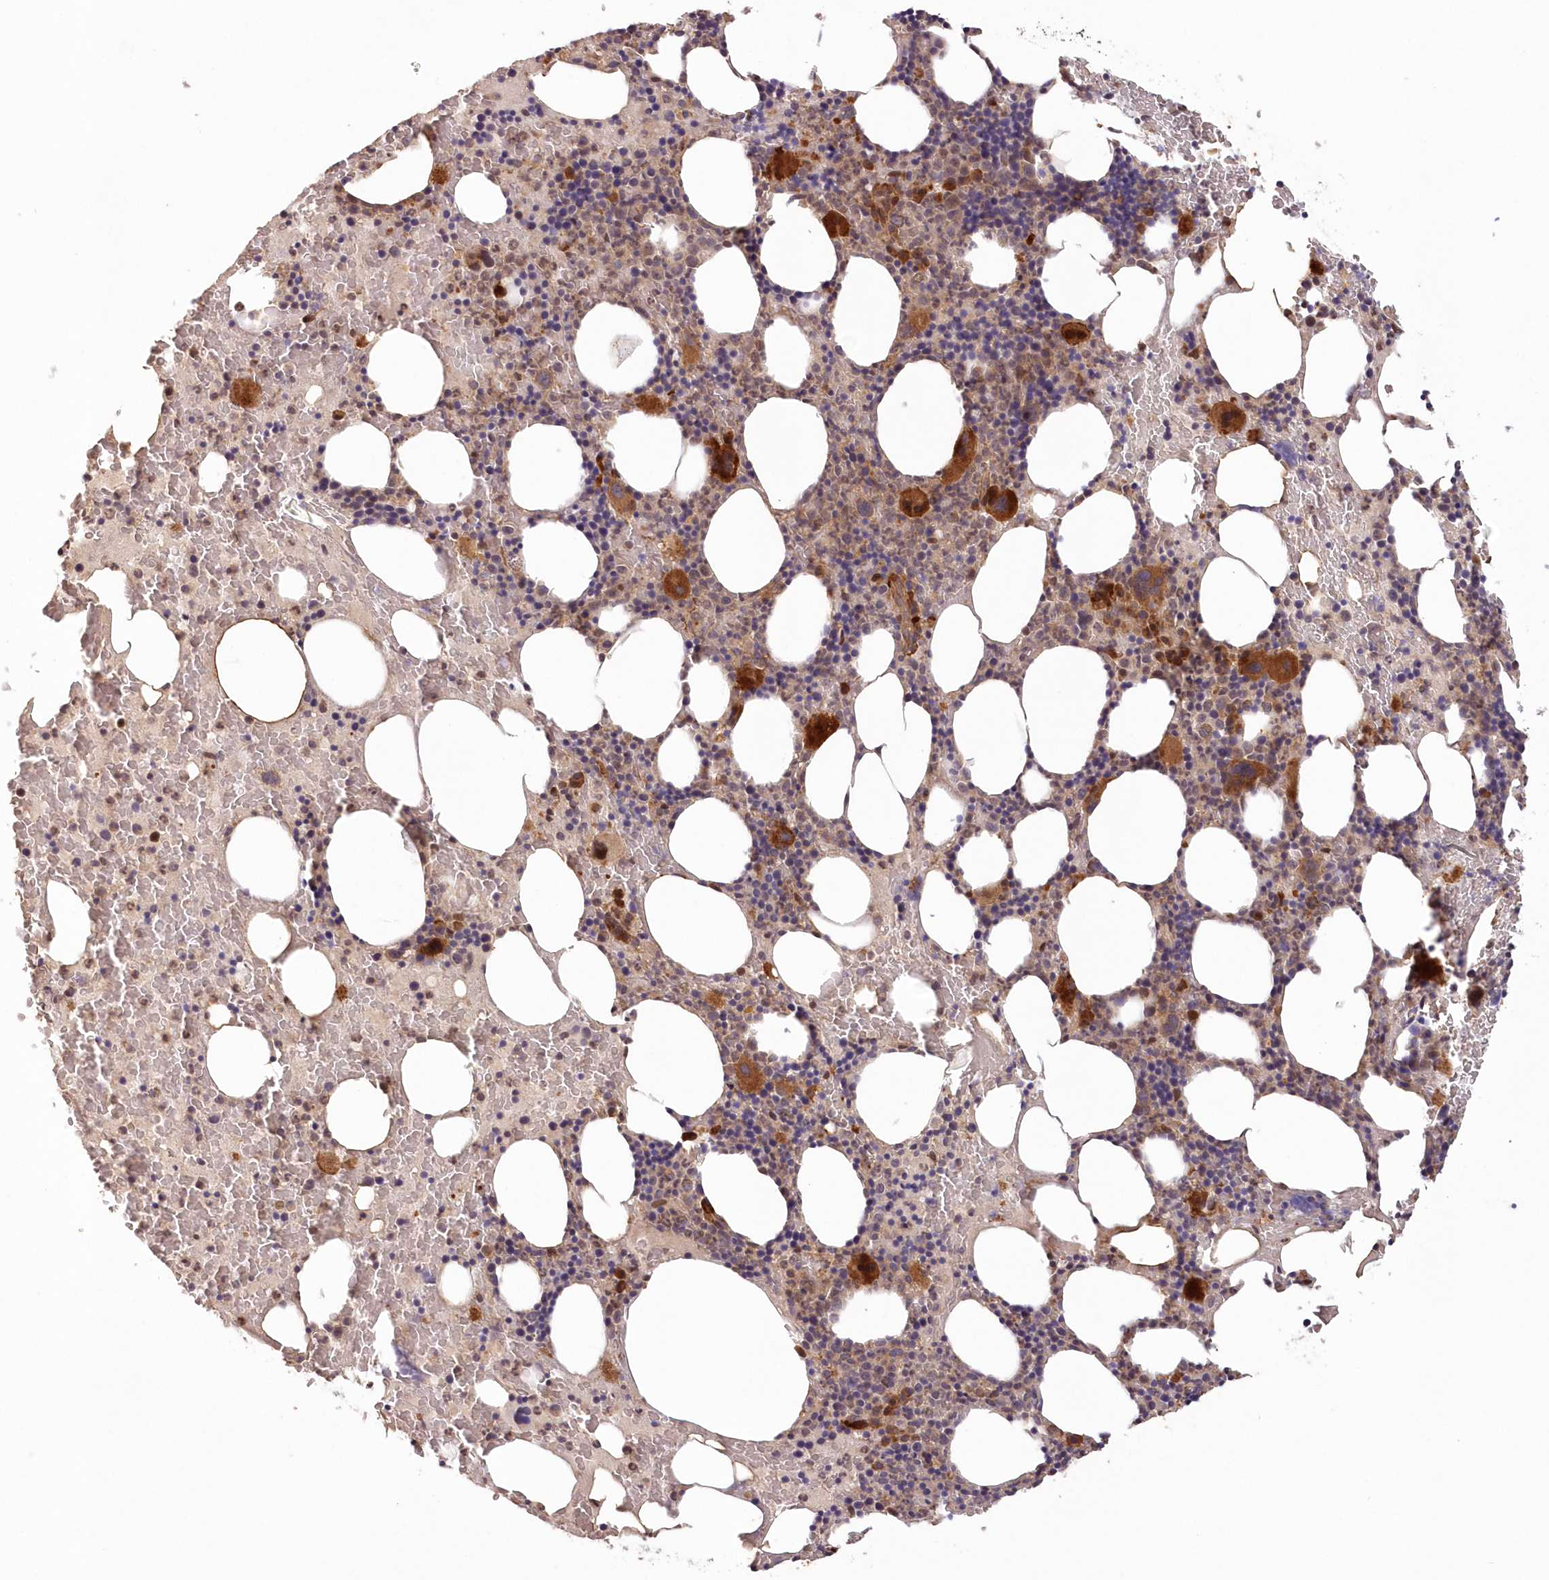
{"staining": {"intensity": "strong", "quantity": "<25%", "location": "cytoplasmic/membranous"}, "tissue": "bone marrow", "cell_type": "Hematopoietic cells", "image_type": "normal", "snomed": [{"axis": "morphology", "description": "Normal tissue, NOS"}, {"axis": "topography", "description": "Bone marrow"}], "caption": "Immunohistochemical staining of unremarkable human bone marrow demonstrates medium levels of strong cytoplasmic/membranous positivity in approximately <25% of hematopoietic cells. Using DAB (3,3'-diaminobenzidine) (brown) and hematoxylin (blue) stains, captured at high magnification using brightfield microscopy.", "gene": "UBTD2", "patient": {"sex": "male", "age": 62}}